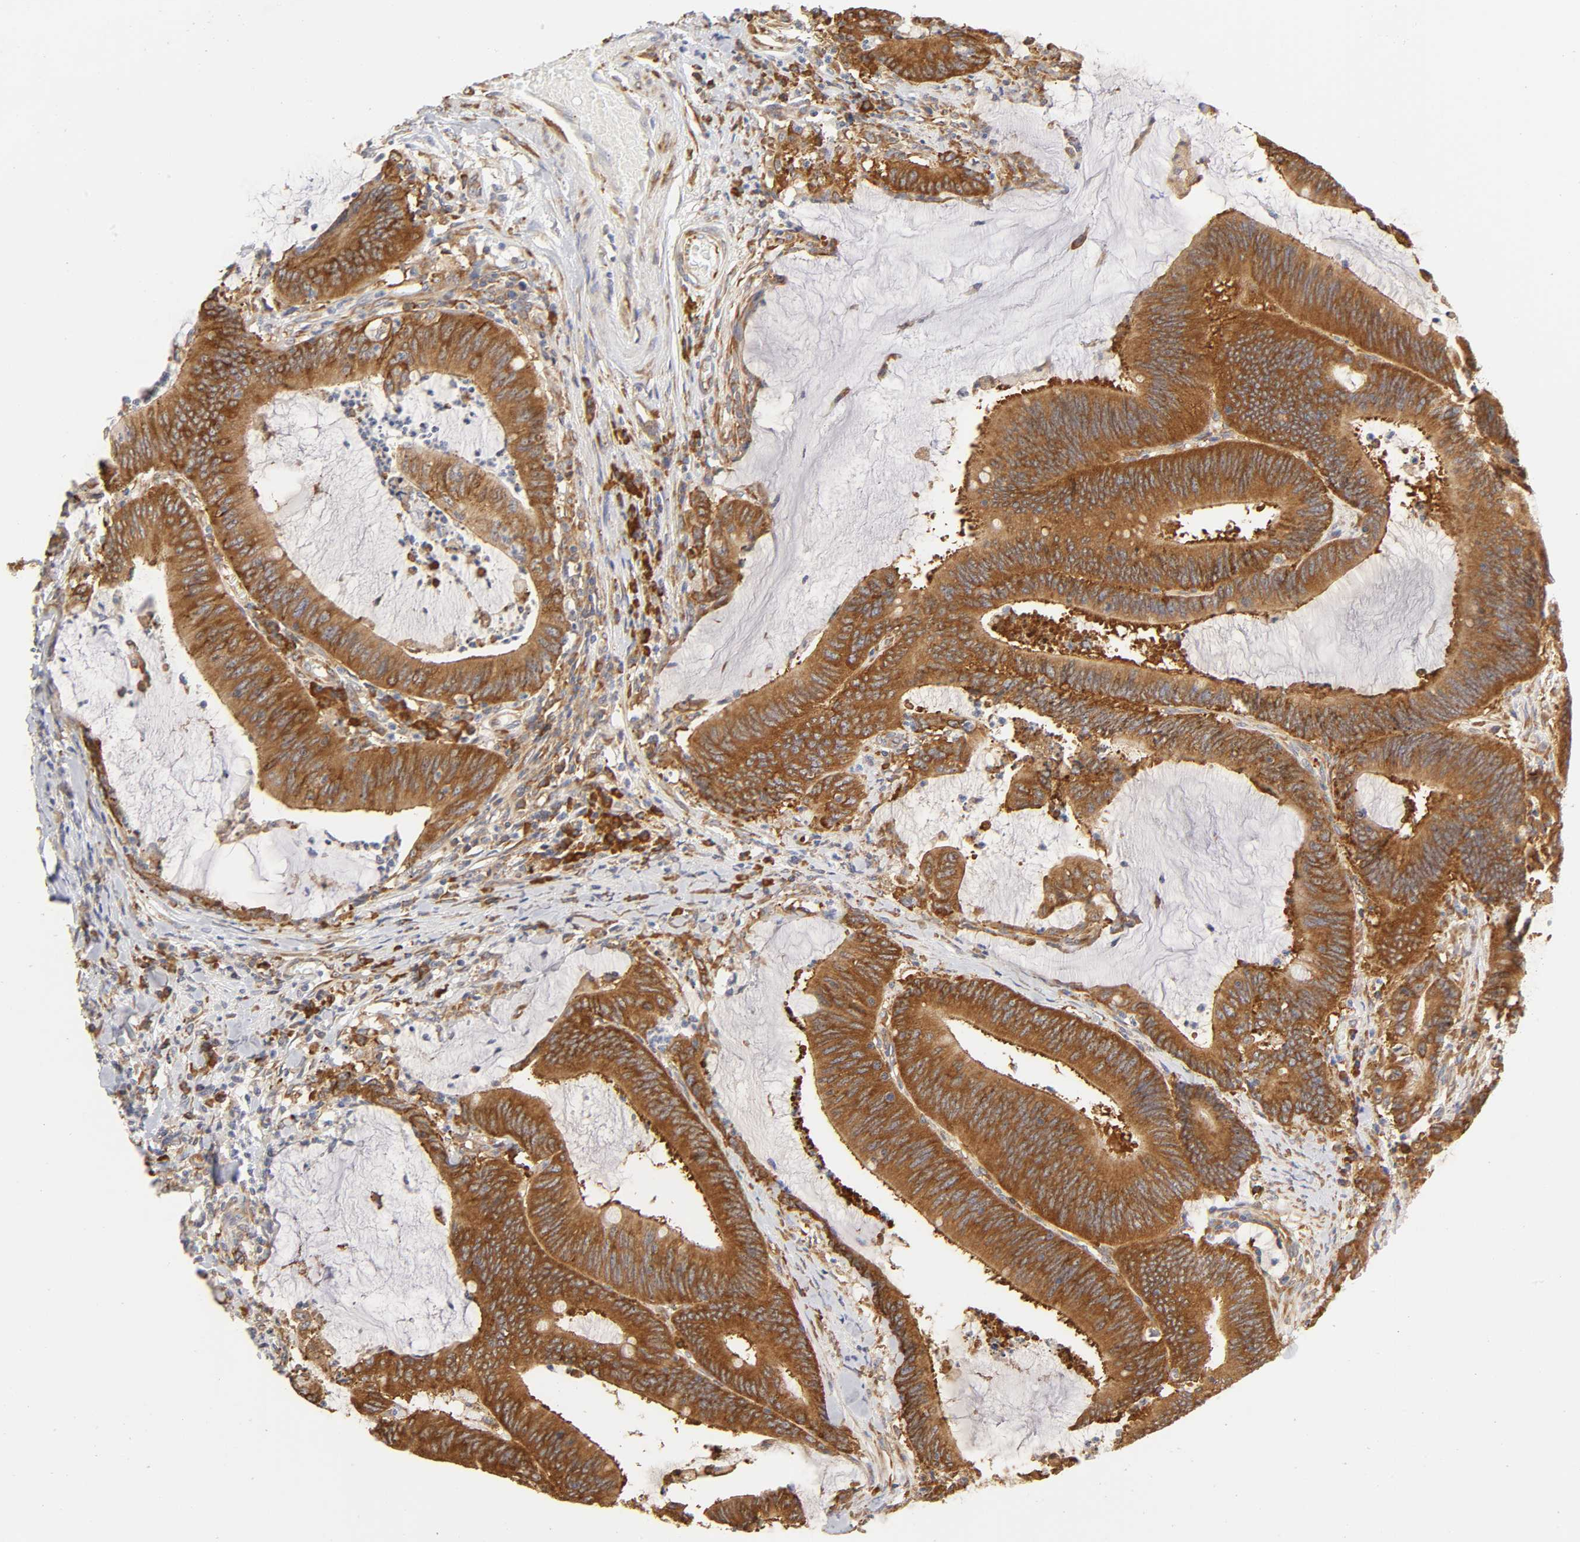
{"staining": {"intensity": "strong", "quantity": ">75%", "location": "cytoplasmic/membranous"}, "tissue": "colorectal cancer", "cell_type": "Tumor cells", "image_type": "cancer", "snomed": [{"axis": "morphology", "description": "Adenocarcinoma, NOS"}, {"axis": "topography", "description": "Rectum"}], "caption": "DAB (3,3'-diaminobenzidine) immunohistochemical staining of colorectal cancer reveals strong cytoplasmic/membranous protein staining in approximately >75% of tumor cells.", "gene": "RPL14", "patient": {"sex": "female", "age": 66}}